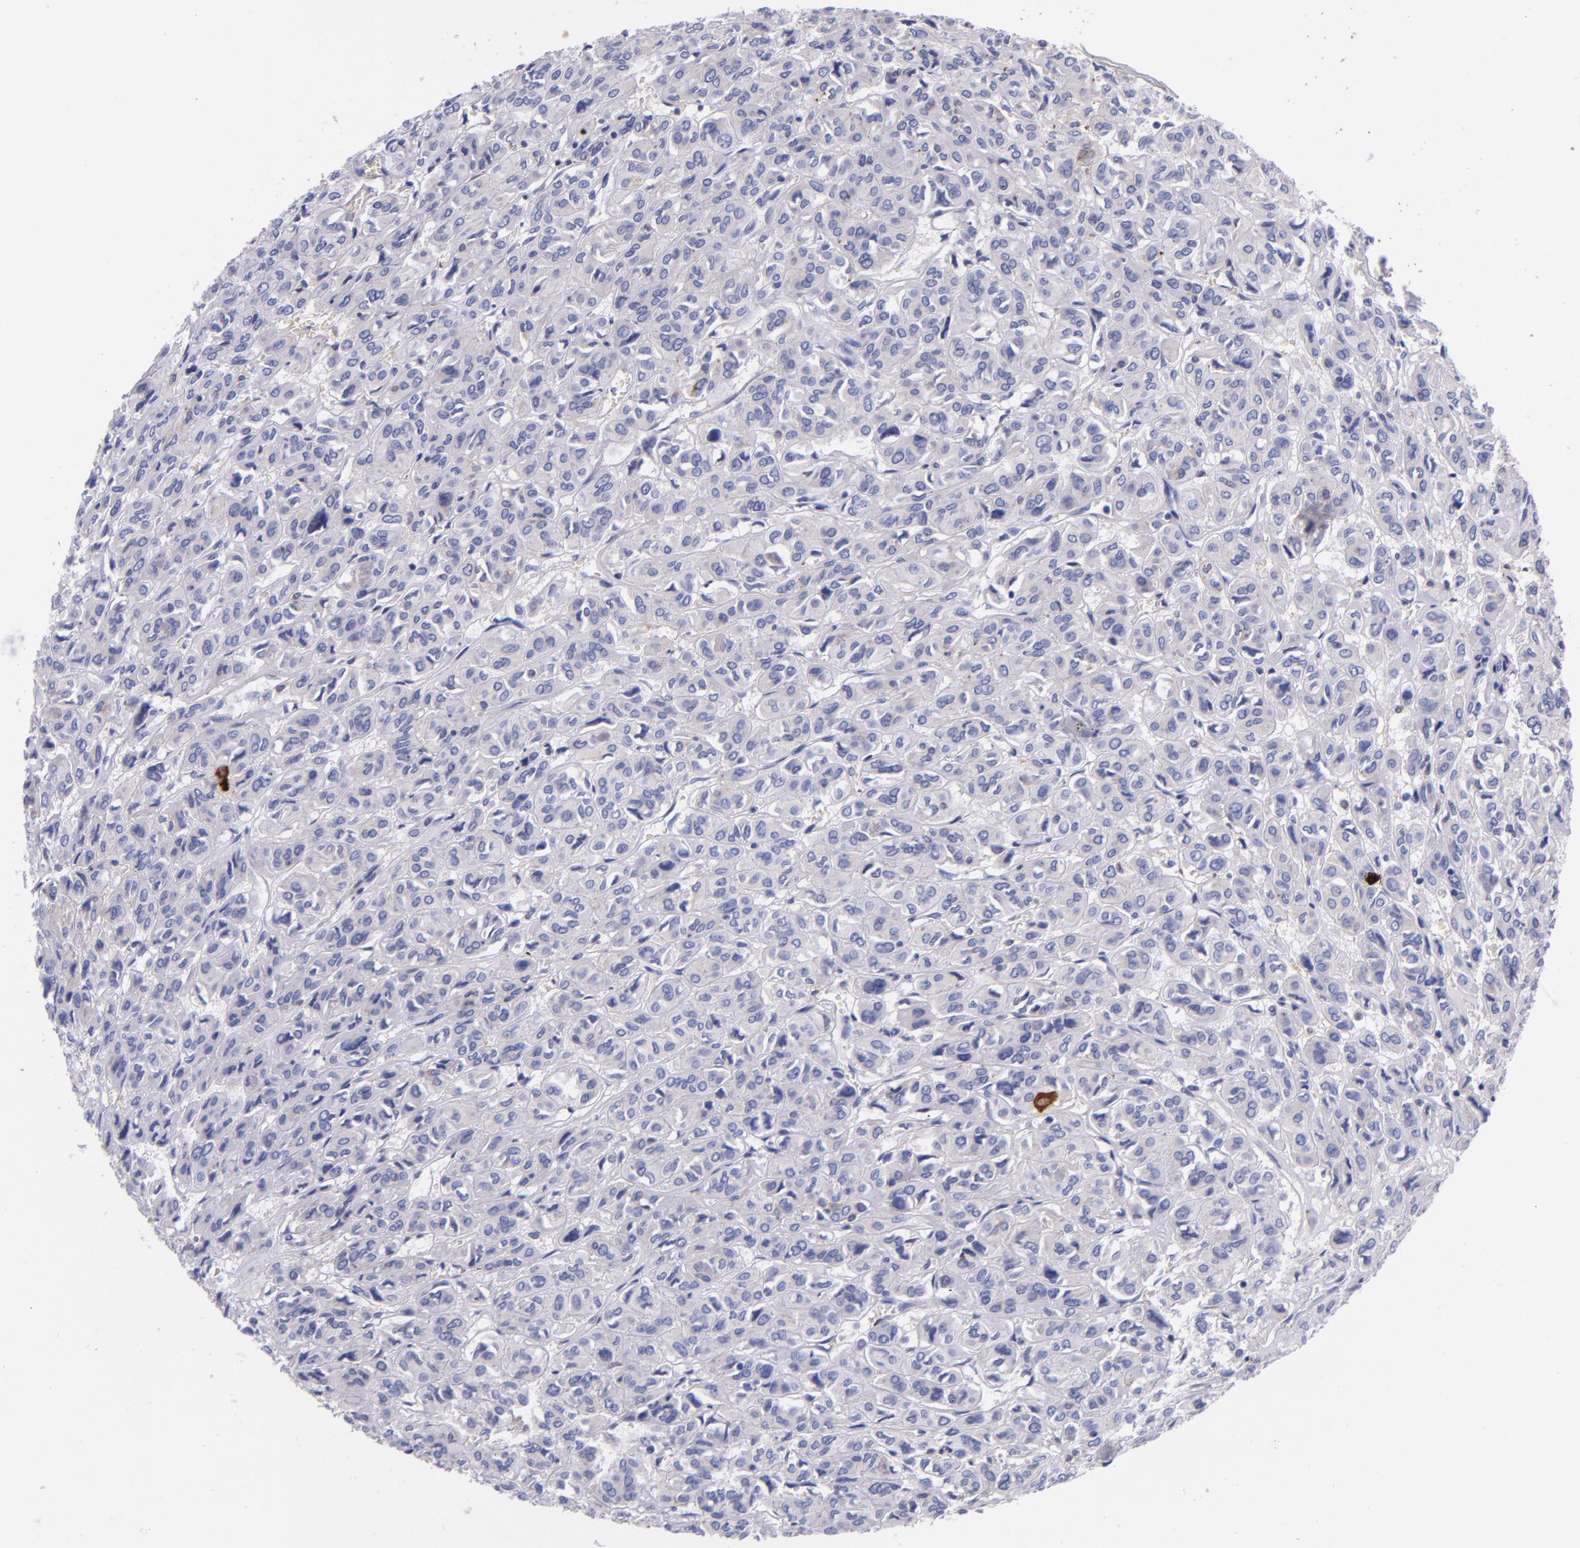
{"staining": {"intensity": "negative", "quantity": "none", "location": "none"}, "tissue": "thyroid cancer", "cell_type": "Tumor cells", "image_type": "cancer", "snomed": [{"axis": "morphology", "description": "Follicular adenoma carcinoma, NOS"}, {"axis": "topography", "description": "Thyroid gland"}], "caption": "Protein analysis of thyroid follicular adenoma carcinoma reveals no significant positivity in tumor cells.", "gene": "IVL", "patient": {"sex": "female", "age": 71}}